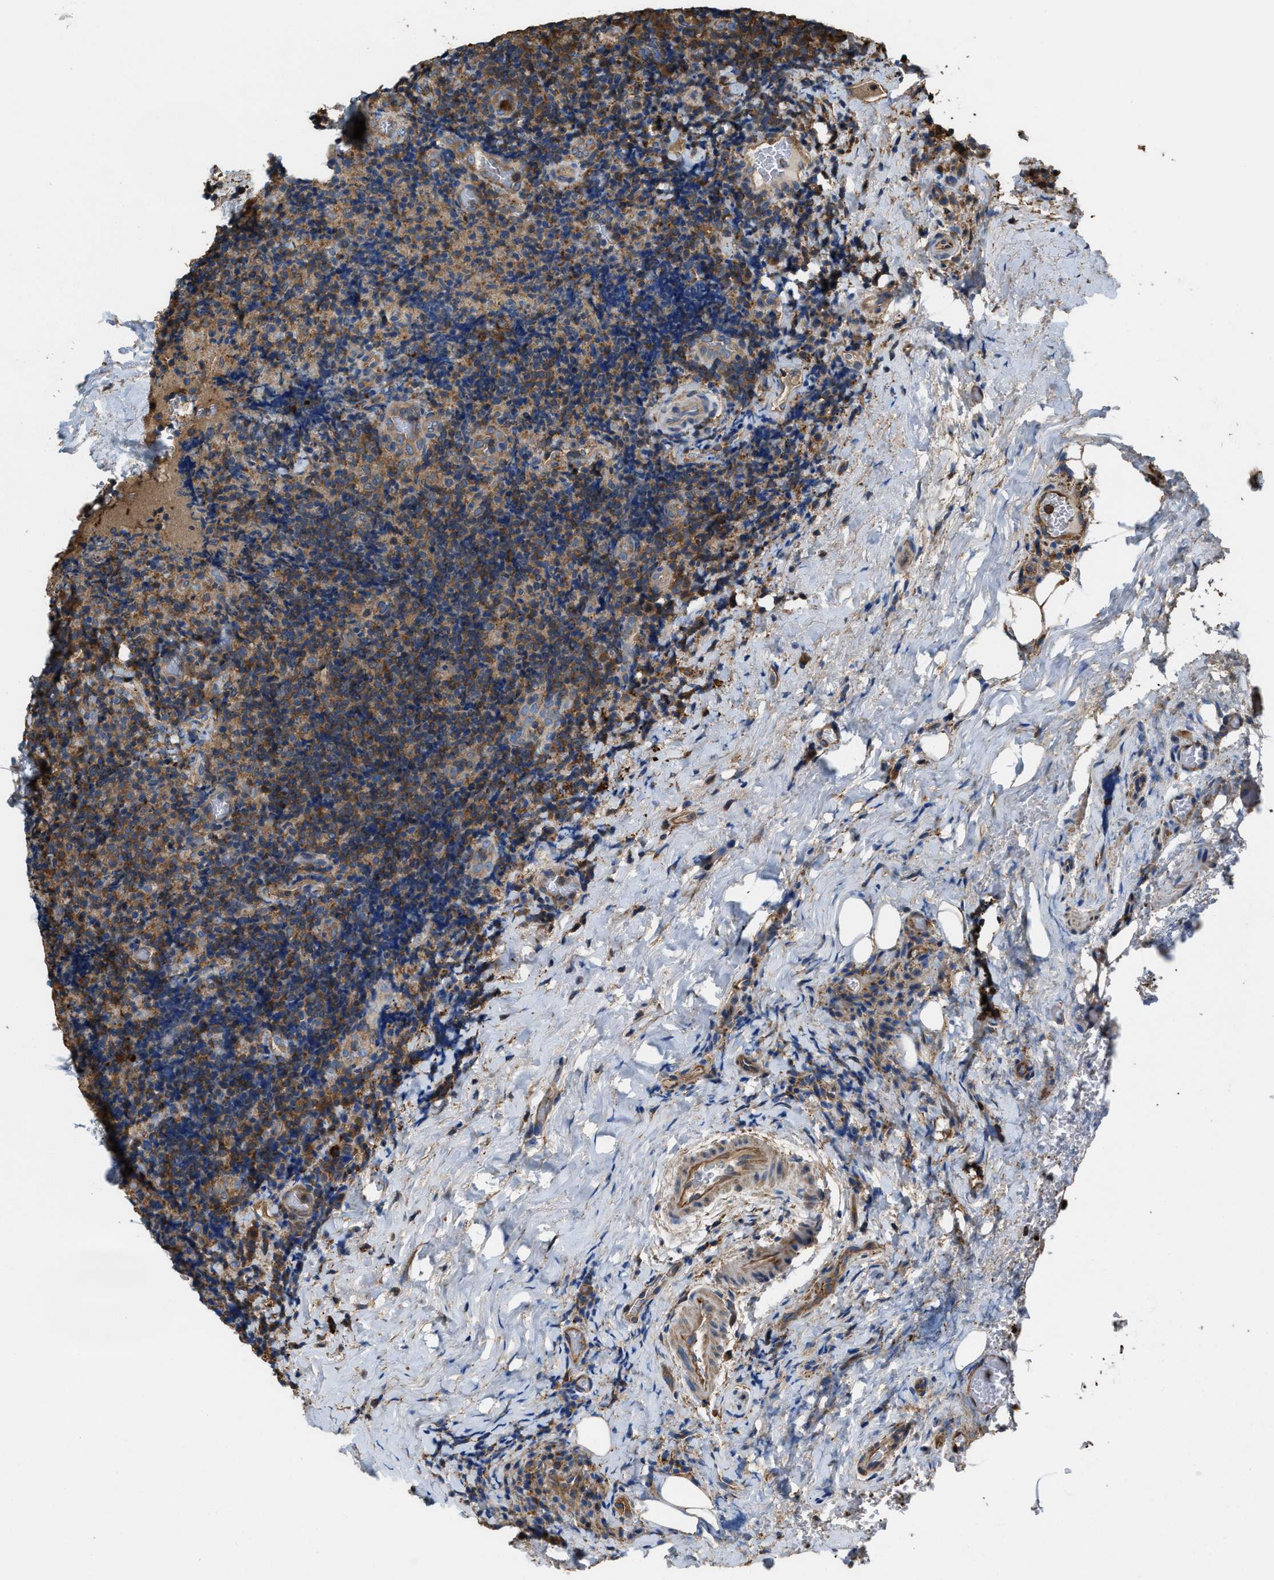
{"staining": {"intensity": "moderate", "quantity": ">75%", "location": "cytoplasmic/membranous"}, "tissue": "lymphoma", "cell_type": "Tumor cells", "image_type": "cancer", "snomed": [{"axis": "morphology", "description": "Malignant lymphoma, non-Hodgkin's type, High grade"}, {"axis": "topography", "description": "Tonsil"}], "caption": "High-magnification brightfield microscopy of malignant lymphoma, non-Hodgkin's type (high-grade) stained with DAB (3,3'-diaminobenzidine) (brown) and counterstained with hematoxylin (blue). tumor cells exhibit moderate cytoplasmic/membranous staining is seen in about>75% of cells. Nuclei are stained in blue.", "gene": "ATIC", "patient": {"sex": "female", "age": 36}}